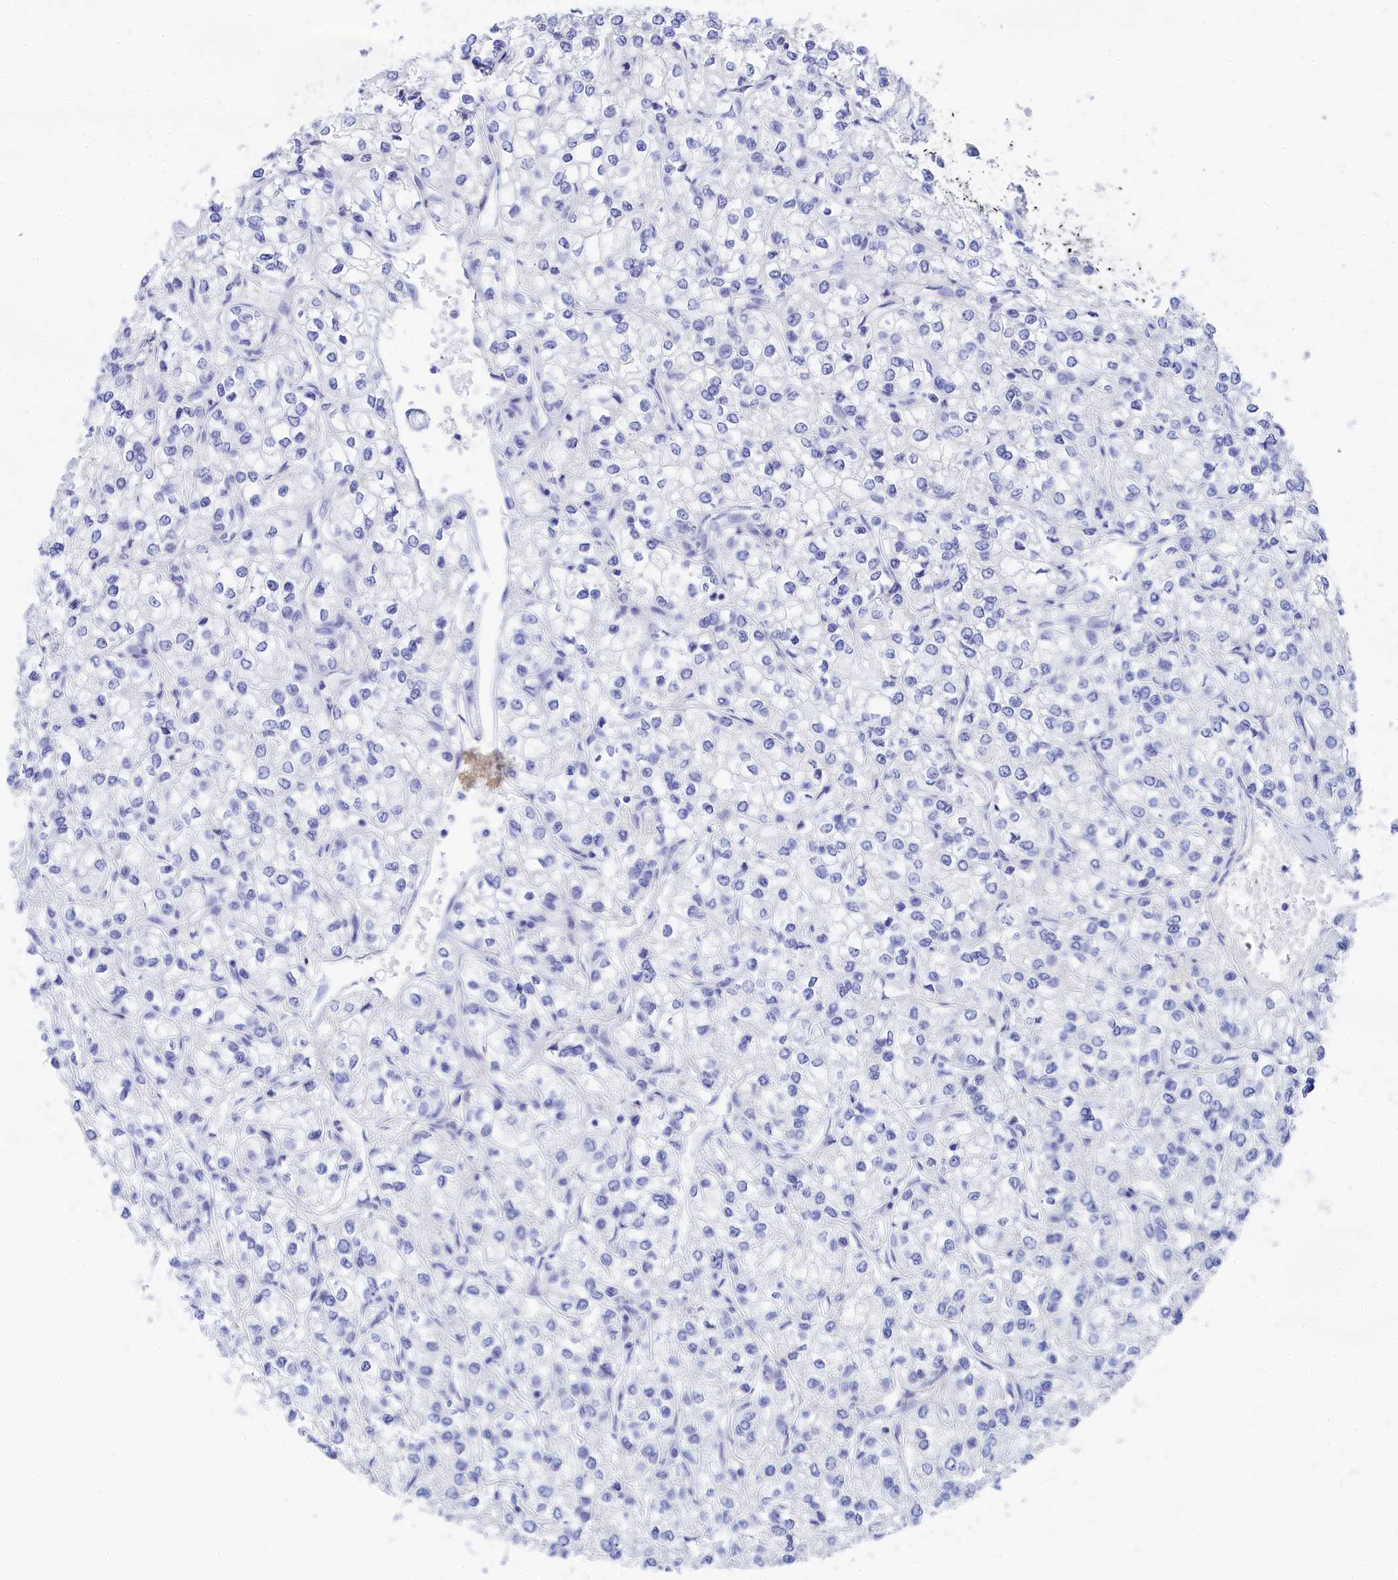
{"staining": {"intensity": "negative", "quantity": "none", "location": "none"}, "tissue": "renal cancer", "cell_type": "Tumor cells", "image_type": "cancer", "snomed": [{"axis": "morphology", "description": "Adenocarcinoma, NOS"}, {"axis": "topography", "description": "Kidney"}], "caption": "Immunohistochemistry histopathology image of neoplastic tissue: human renal adenocarcinoma stained with DAB exhibits no significant protein expression in tumor cells.", "gene": "TRIM10", "patient": {"sex": "male", "age": 80}}